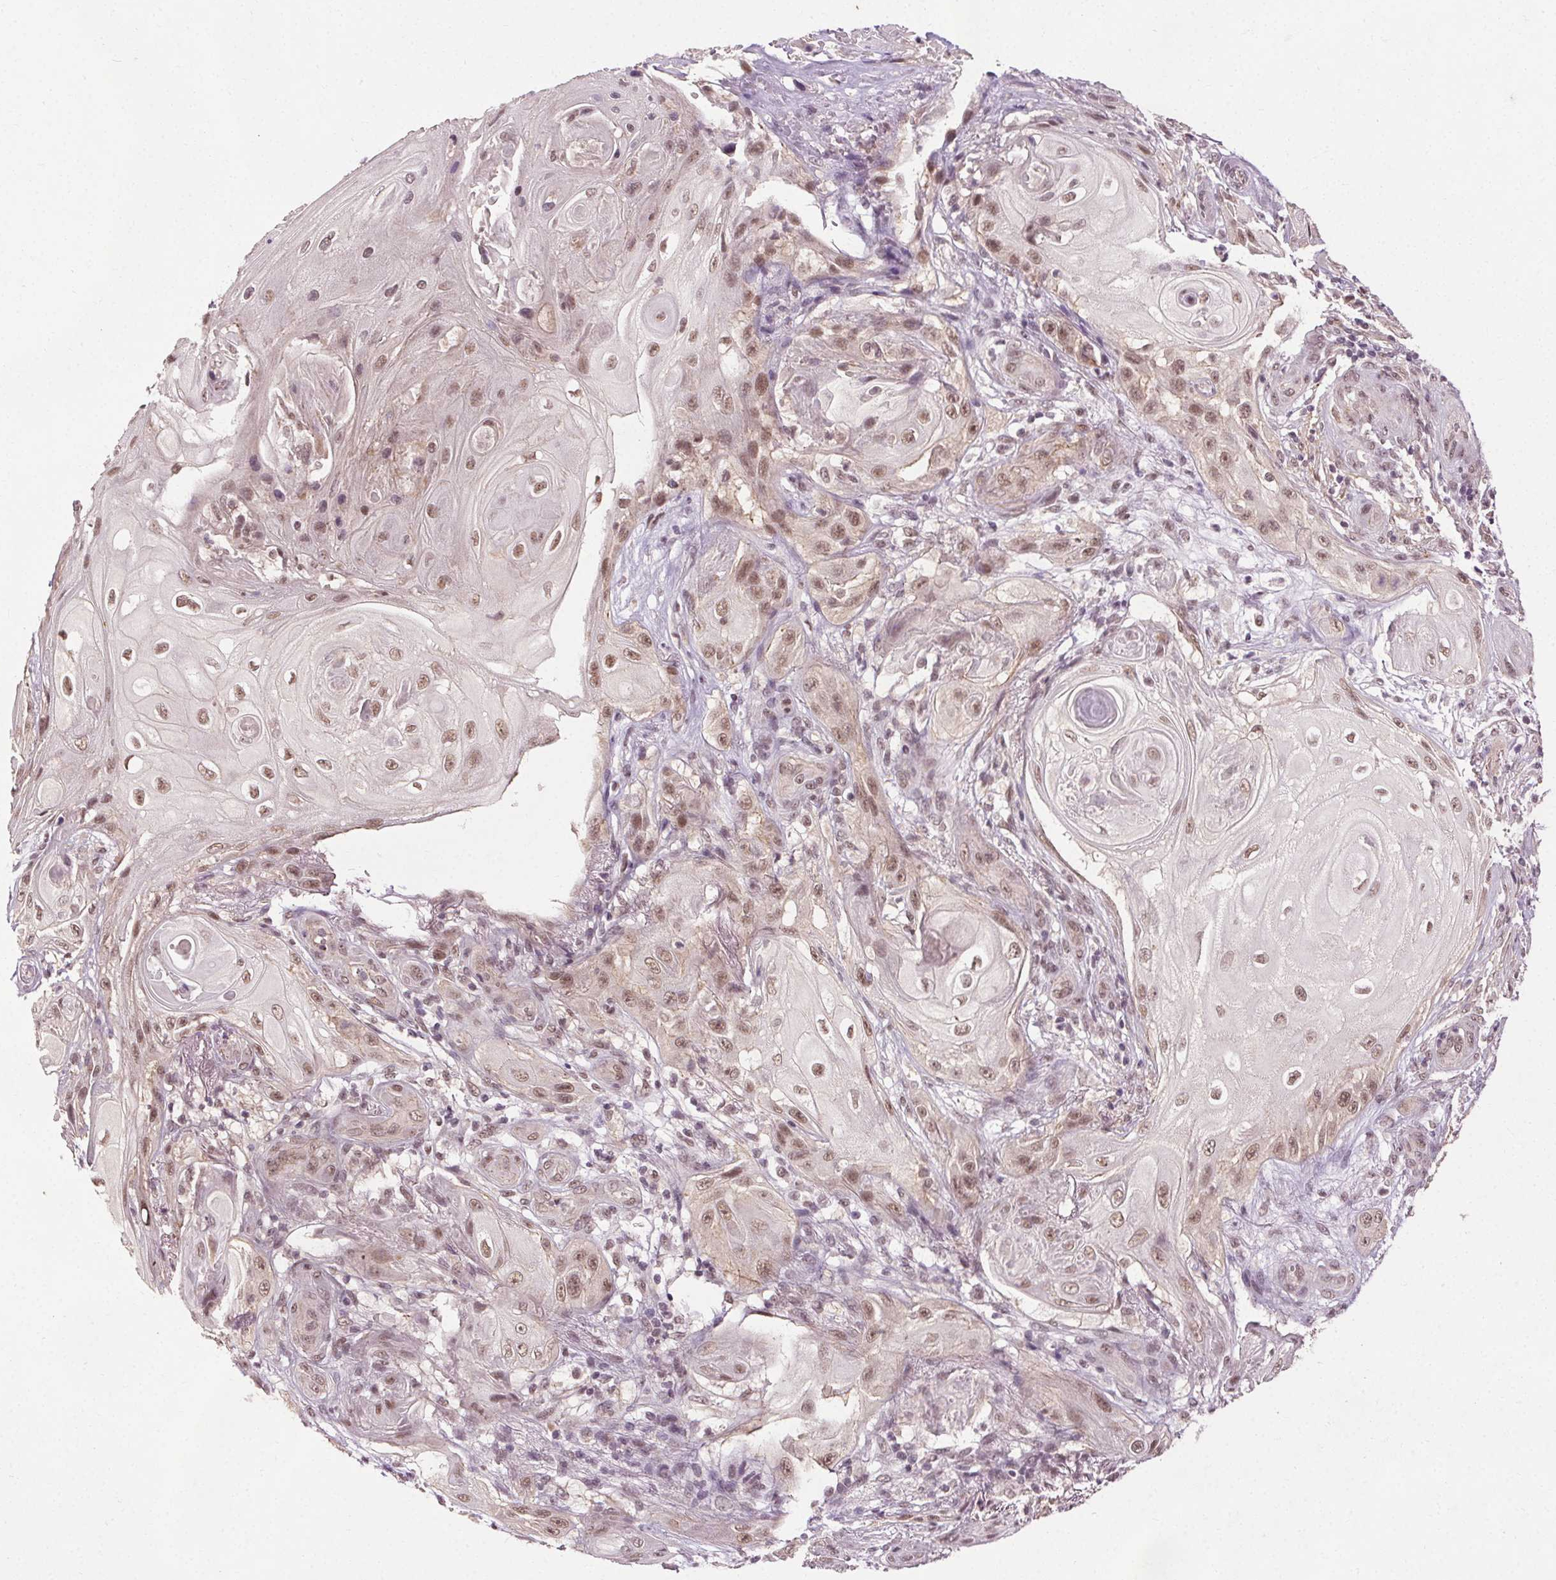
{"staining": {"intensity": "moderate", "quantity": ">75%", "location": "nuclear"}, "tissue": "skin cancer", "cell_type": "Tumor cells", "image_type": "cancer", "snomed": [{"axis": "morphology", "description": "Squamous cell carcinoma, NOS"}, {"axis": "topography", "description": "Skin"}], "caption": "This is a photomicrograph of immunohistochemistry staining of skin cancer (squamous cell carcinoma), which shows moderate expression in the nuclear of tumor cells.", "gene": "MED6", "patient": {"sex": "male", "age": 62}}